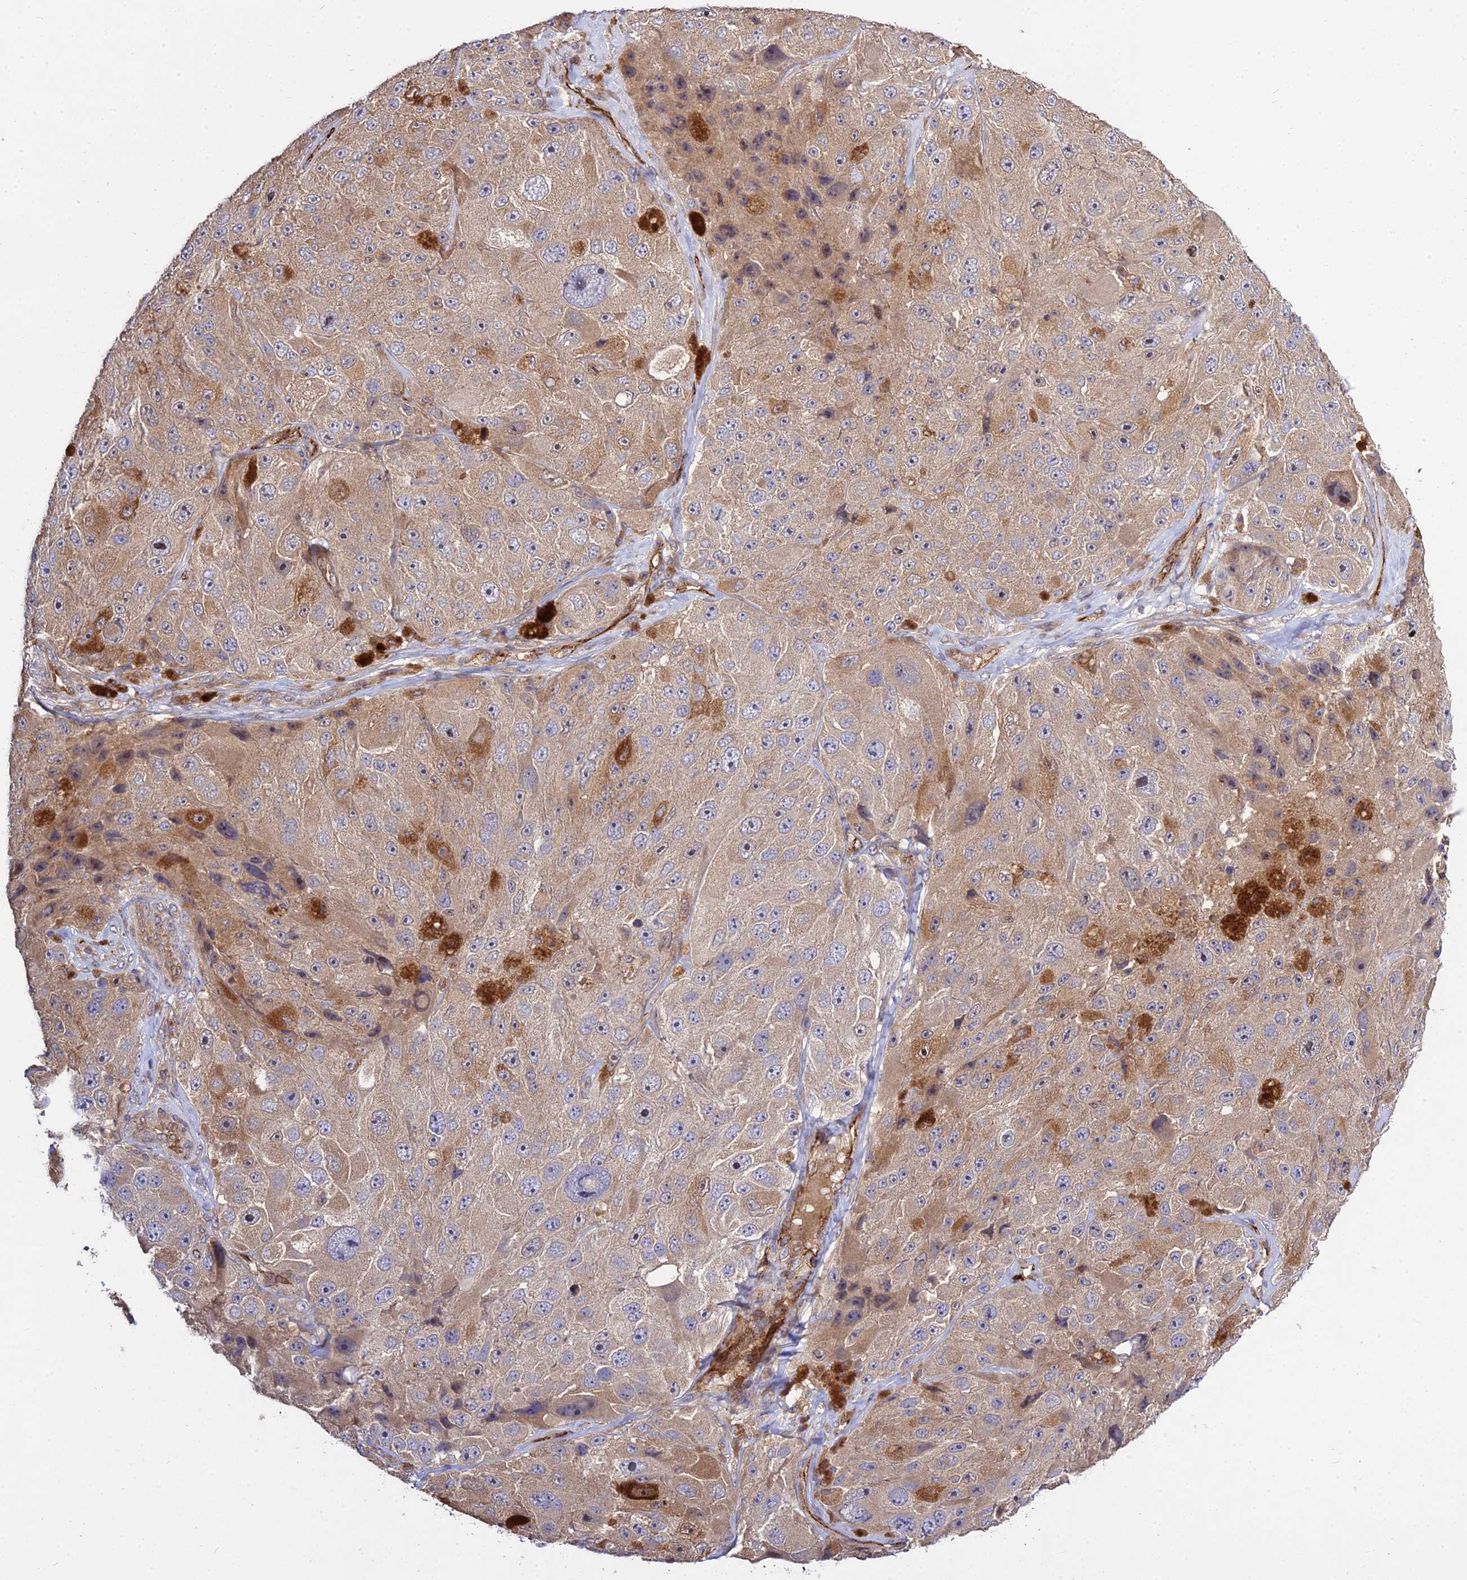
{"staining": {"intensity": "moderate", "quantity": ">75%", "location": "cytoplasmic/membranous"}, "tissue": "melanoma", "cell_type": "Tumor cells", "image_type": "cancer", "snomed": [{"axis": "morphology", "description": "Malignant melanoma, Metastatic site"}, {"axis": "topography", "description": "Lymph node"}], "caption": "Tumor cells display medium levels of moderate cytoplasmic/membranous positivity in about >75% of cells in human melanoma.", "gene": "GRTP1", "patient": {"sex": "male", "age": 62}}